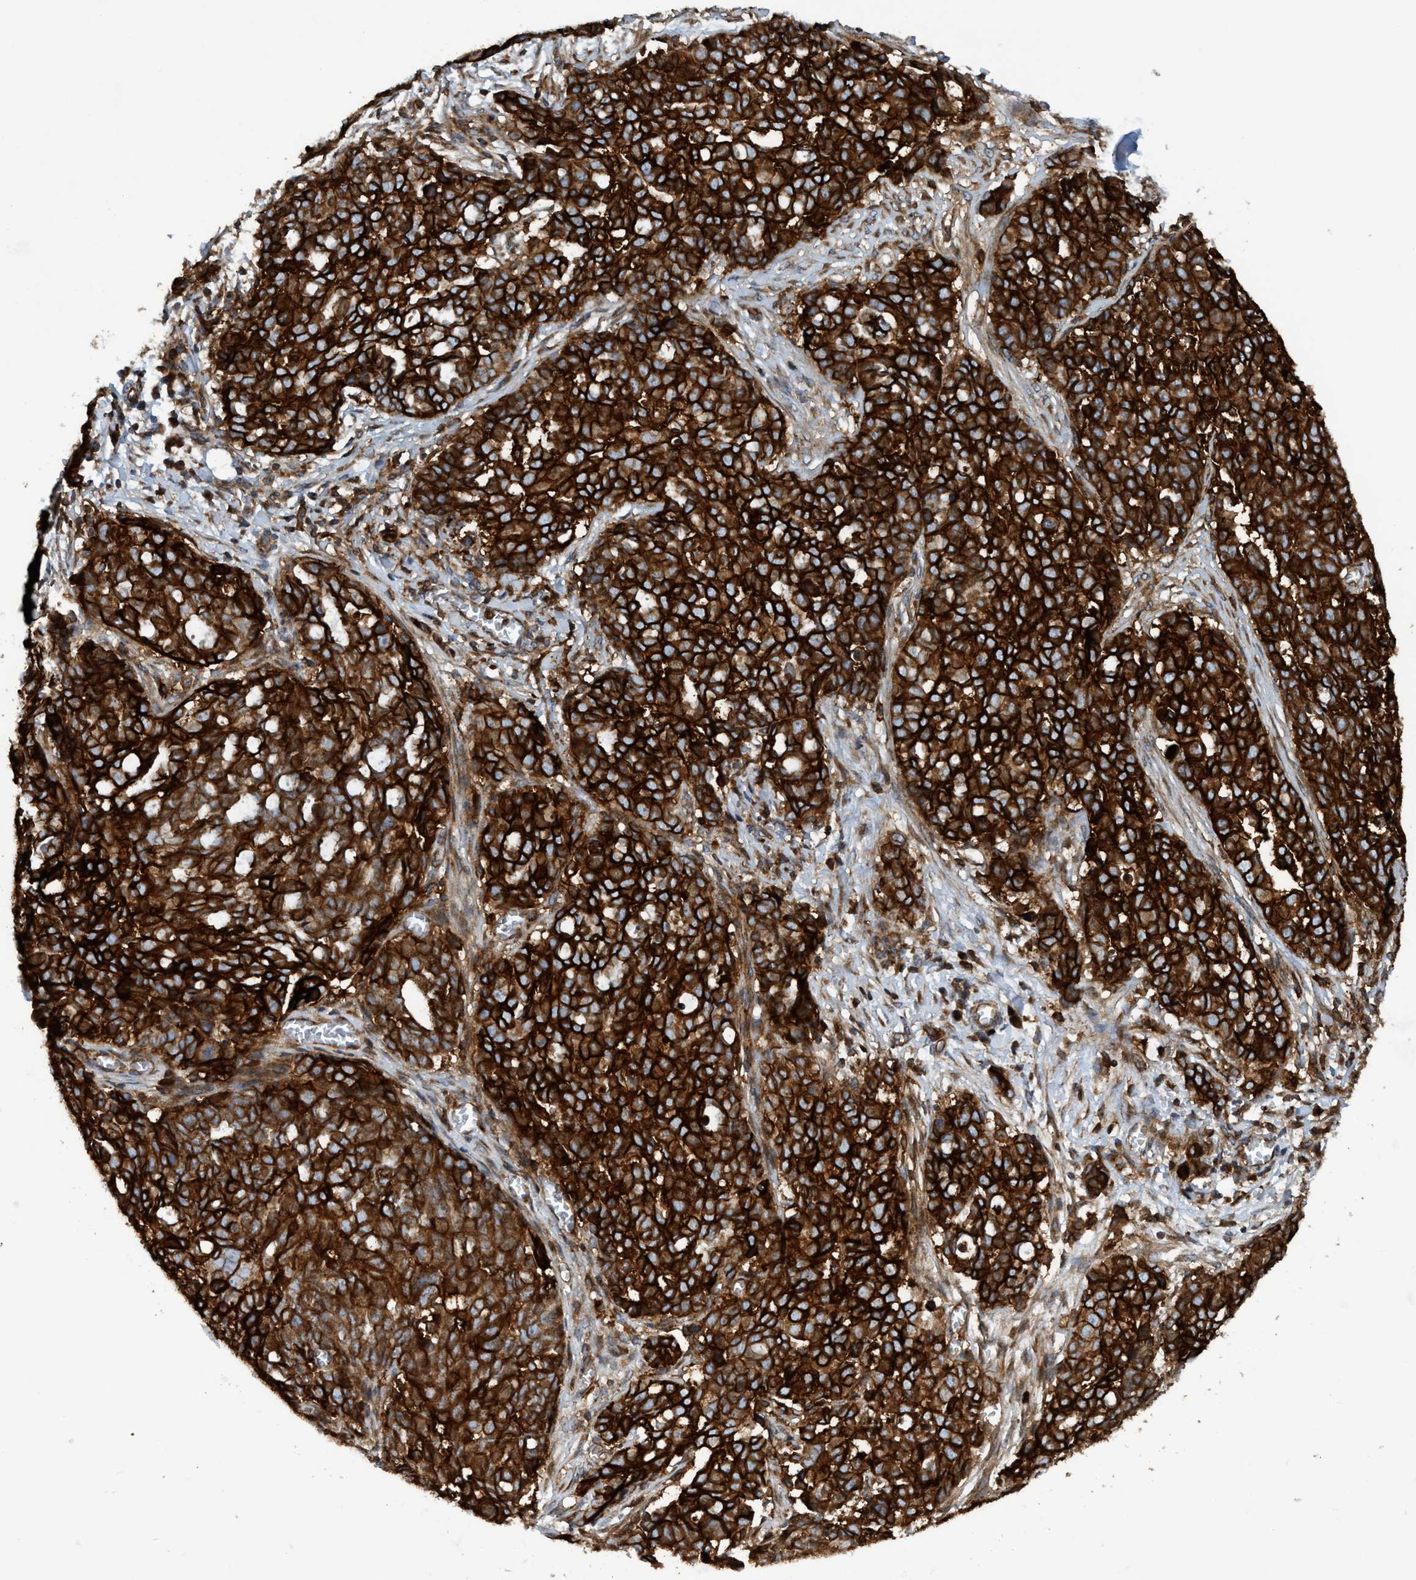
{"staining": {"intensity": "strong", "quantity": ">75%", "location": "cytoplasmic/membranous"}, "tissue": "ovarian cancer", "cell_type": "Tumor cells", "image_type": "cancer", "snomed": [{"axis": "morphology", "description": "Cystadenocarcinoma, serous, NOS"}, {"axis": "topography", "description": "Soft tissue"}, {"axis": "topography", "description": "Ovary"}], "caption": "Ovarian serous cystadenocarcinoma stained for a protein reveals strong cytoplasmic/membranous positivity in tumor cells.", "gene": "SLC16A3", "patient": {"sex": "female", "age": 57}}